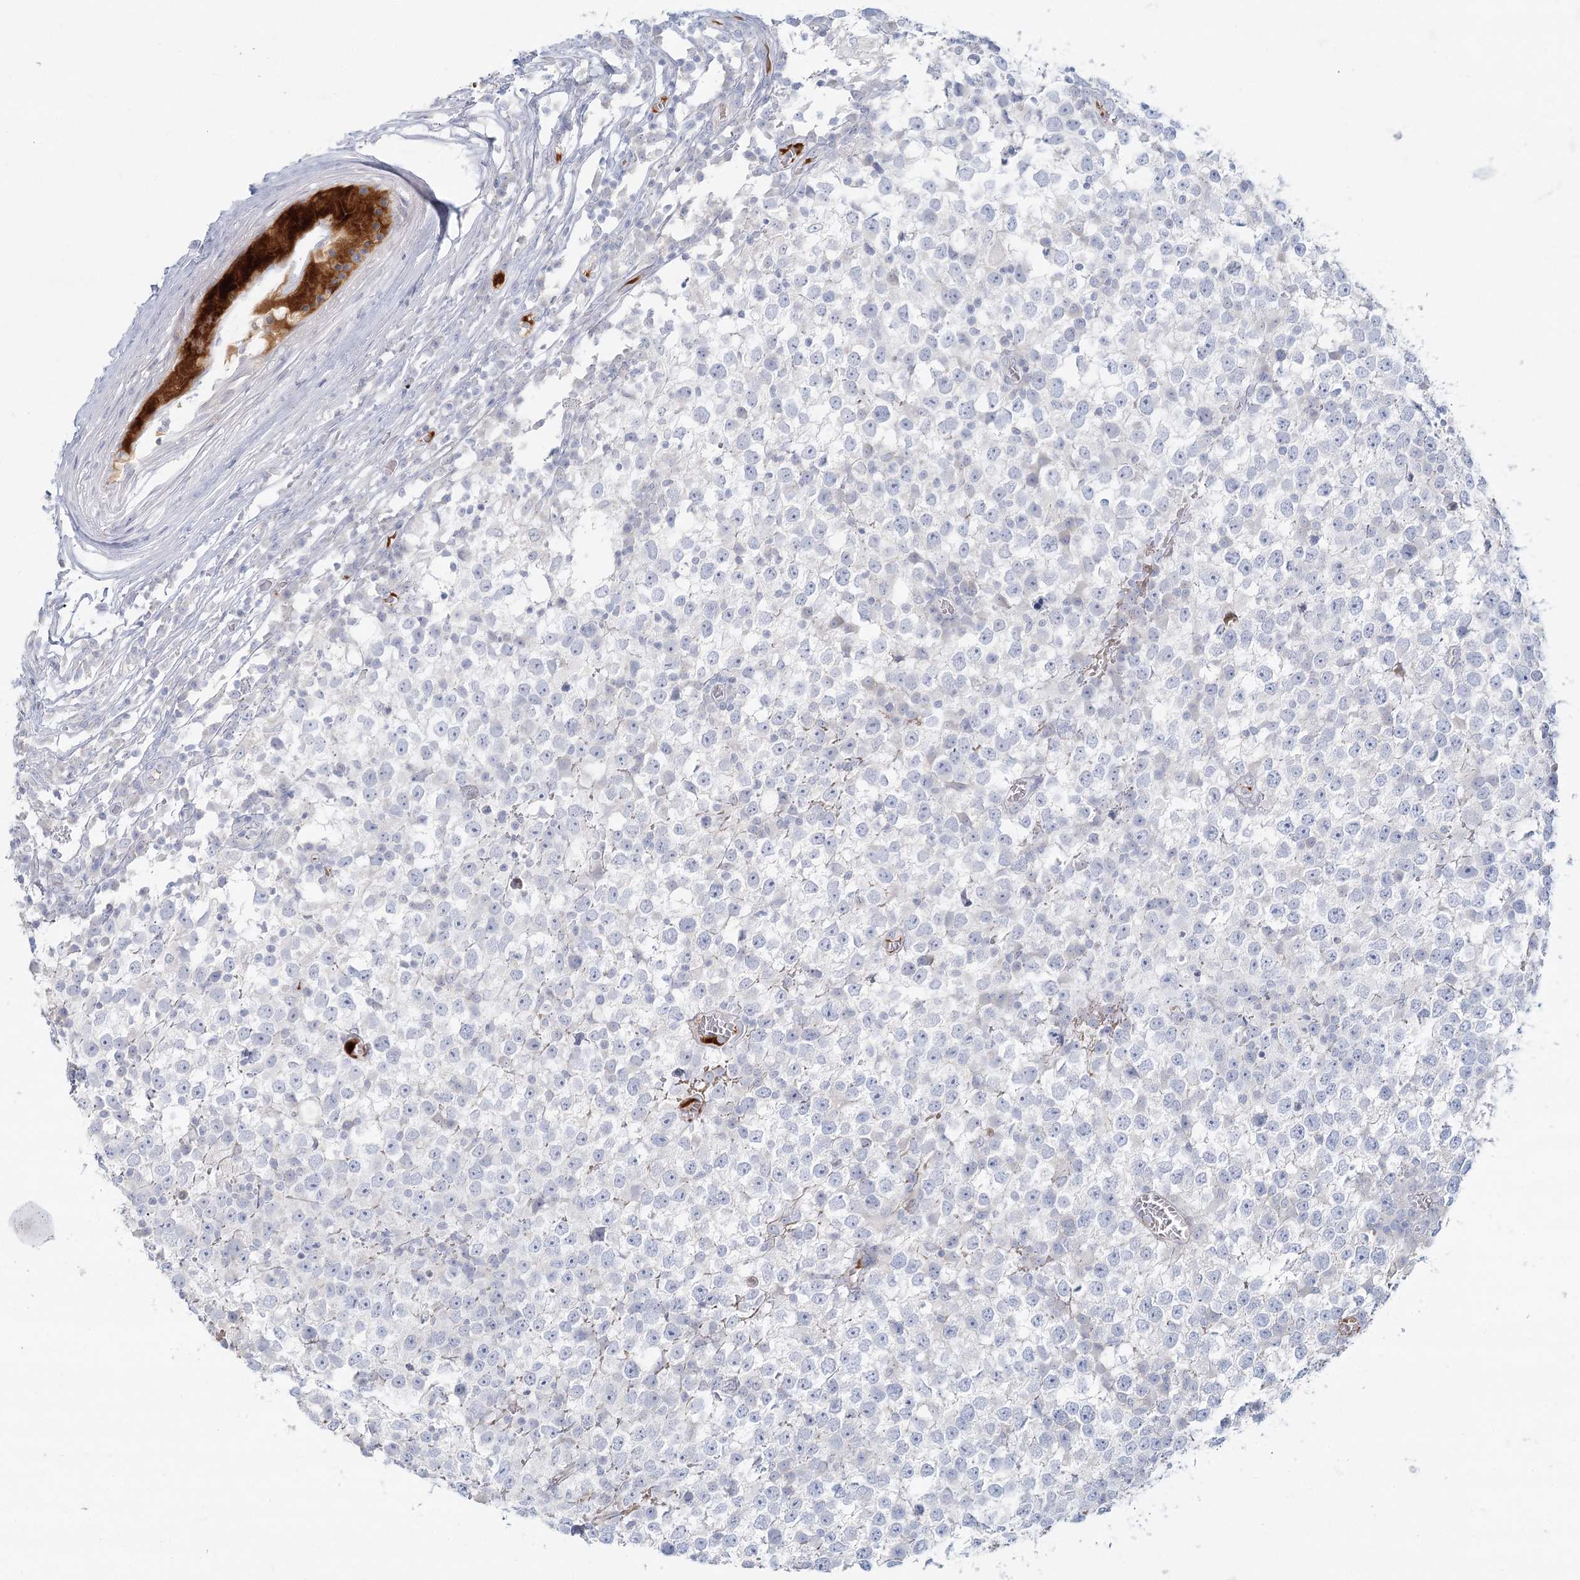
{"staining": {"intensity": "negative", "quantity": "none", "location": "none"}, "tissue": "testis cancer", "cell_type": "Tumor cells", "image_type": "cancer", "snomed": [{"axis": "morphology", "description": "Seminoma, NOS"}, {"axis": "topography", "description": "Testis"}], "caption": "Seminoma (testis) stained for a protein using IHC reveals no staining tumor cells.", "gene": "DMGDH", "patient": {"sex": "male", "age": 65}}